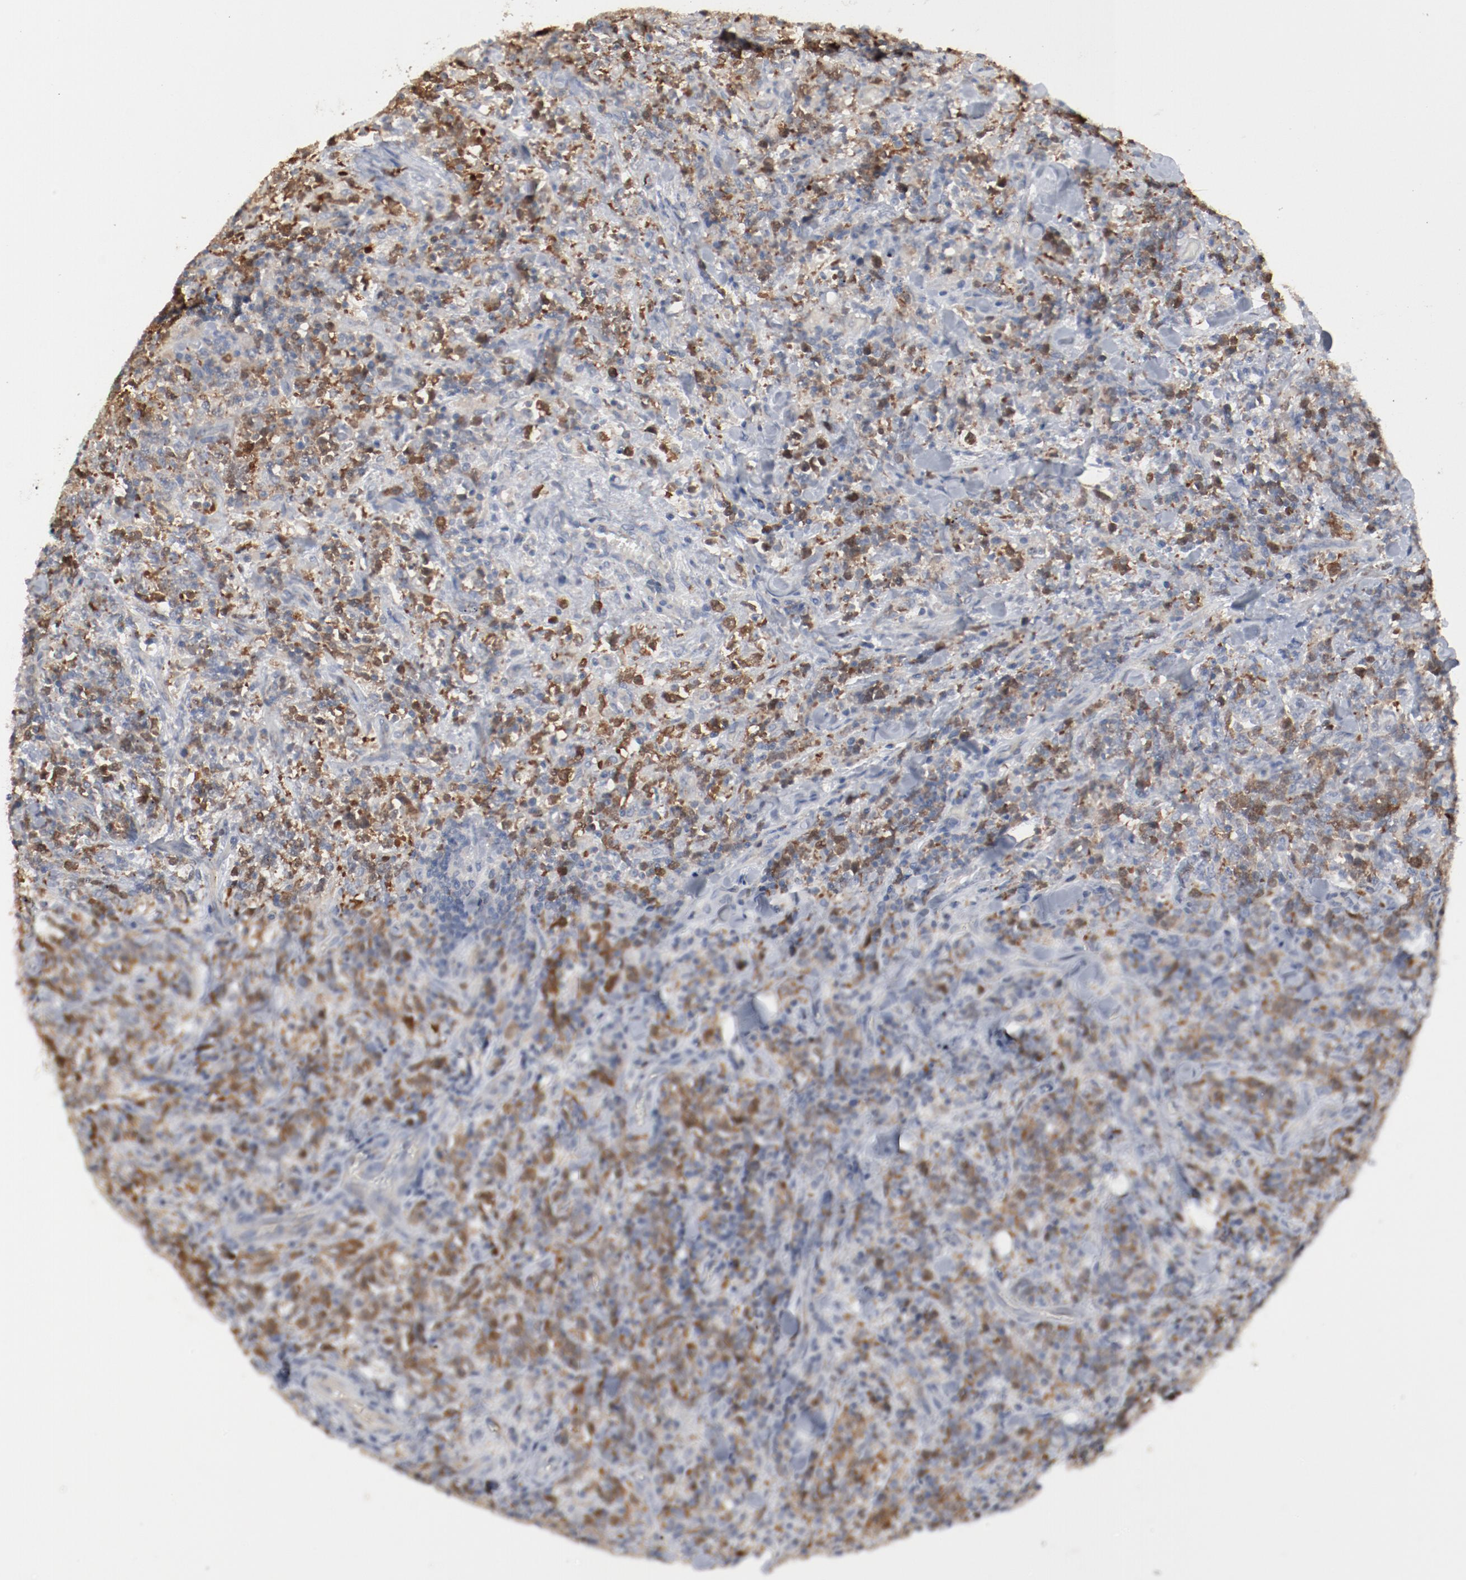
{"staining": {"intensity": "moderate", "quantity": "25%-75%", "location": "cytoplasmic/membranous,nuclear"}, "tissue": "lymphoma", "cell_type": "Tumor cells", "image_type": "cancer", "snomed": [{"axis": "morphology", "description": "Malignant lymphoma, non-Hodgkin's type, High grade"}, {"axis": "topography", "description": "Soft tissue"}], "caption": "Human lymphoma stained for a protein (brown) reveals moderate cytoplasmic/membranous and nuclear positive expression in approximately 25%-75% of tumor cells.", "gene": "CDK1", "patient": {"sex": "male", "age": 18}}